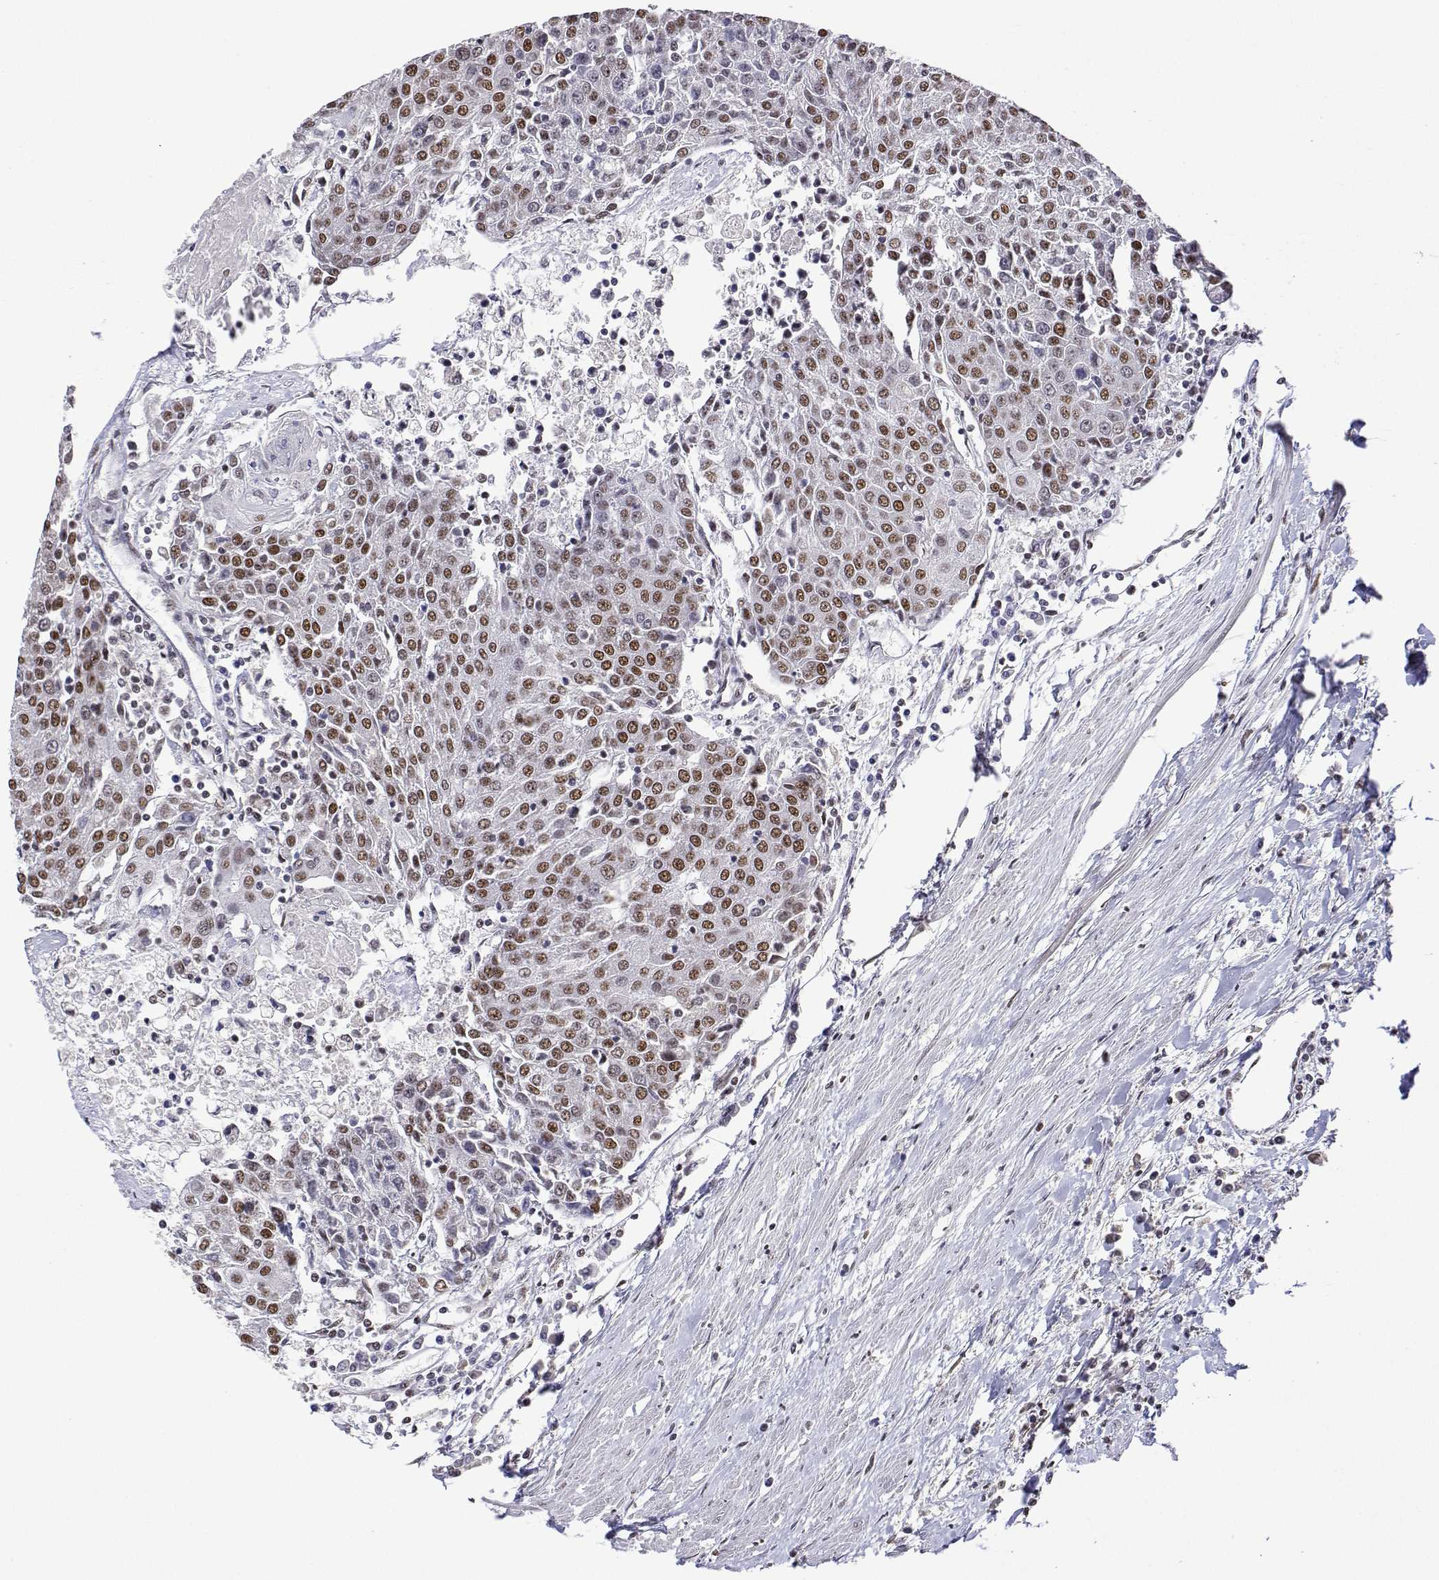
{"staining": {"intensity": "moderate", "quantity": ">75%", "location": "nuclear"}, "tissue": "urothelial cancer", "cell_type": "Tumor cells", "image_type": "cancer", "snomed": [{"axis": "morphology", "description": "Urothelial carcinoma, High grade"}, {"axis": "topography", "description": "Urinary bladder"}], "caption": "Immunohistochemical staining of high-grade urothelial carcinoma exhibits medium levels of moderate nuclear protein staining in about >75% of tumor cells.", "gene": "ADAR", "patient": {"sex": "female", "age": 85}}